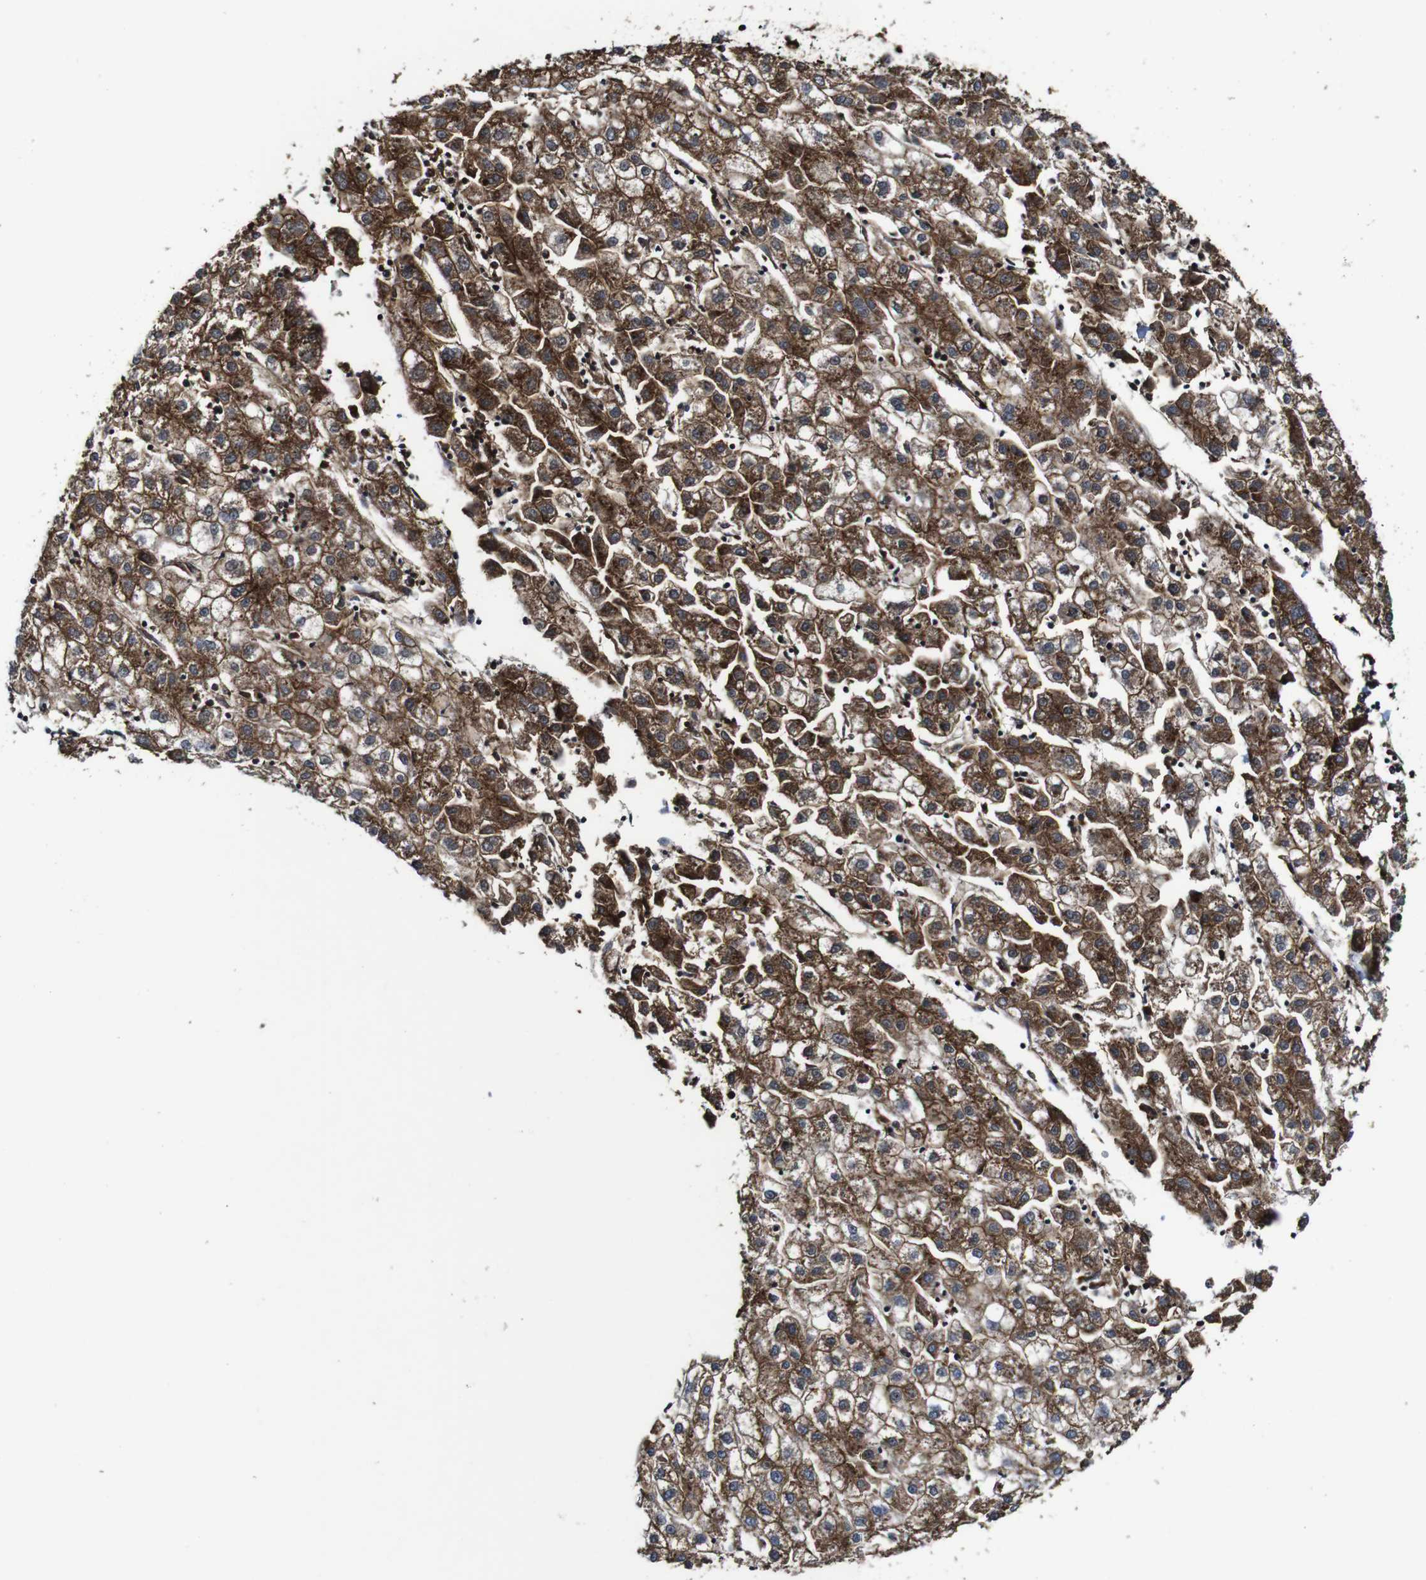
{"staining": {"intensity": "strong", "quantity": ">75%", "location": "cytoplasmic/membranous"}, "tissue": "liver cancer", "cell_type": "Tumor cells", "image_type": "cancer", "snomed": [{"axis": "morphology", "description": "Carcinoma, Hepatocellular, NOS"}, {"axis": "topography", "description": "Liver"}], "caption": "This photomicrograph demonstrates IHC staining of liver cancer (hepatocellular carcinoma), with high strong cytoplasmic/membranous positivity in about >75% of tumor cells.", "gene": "TNIK", "patient": {"sex": "male", "age": 72}}